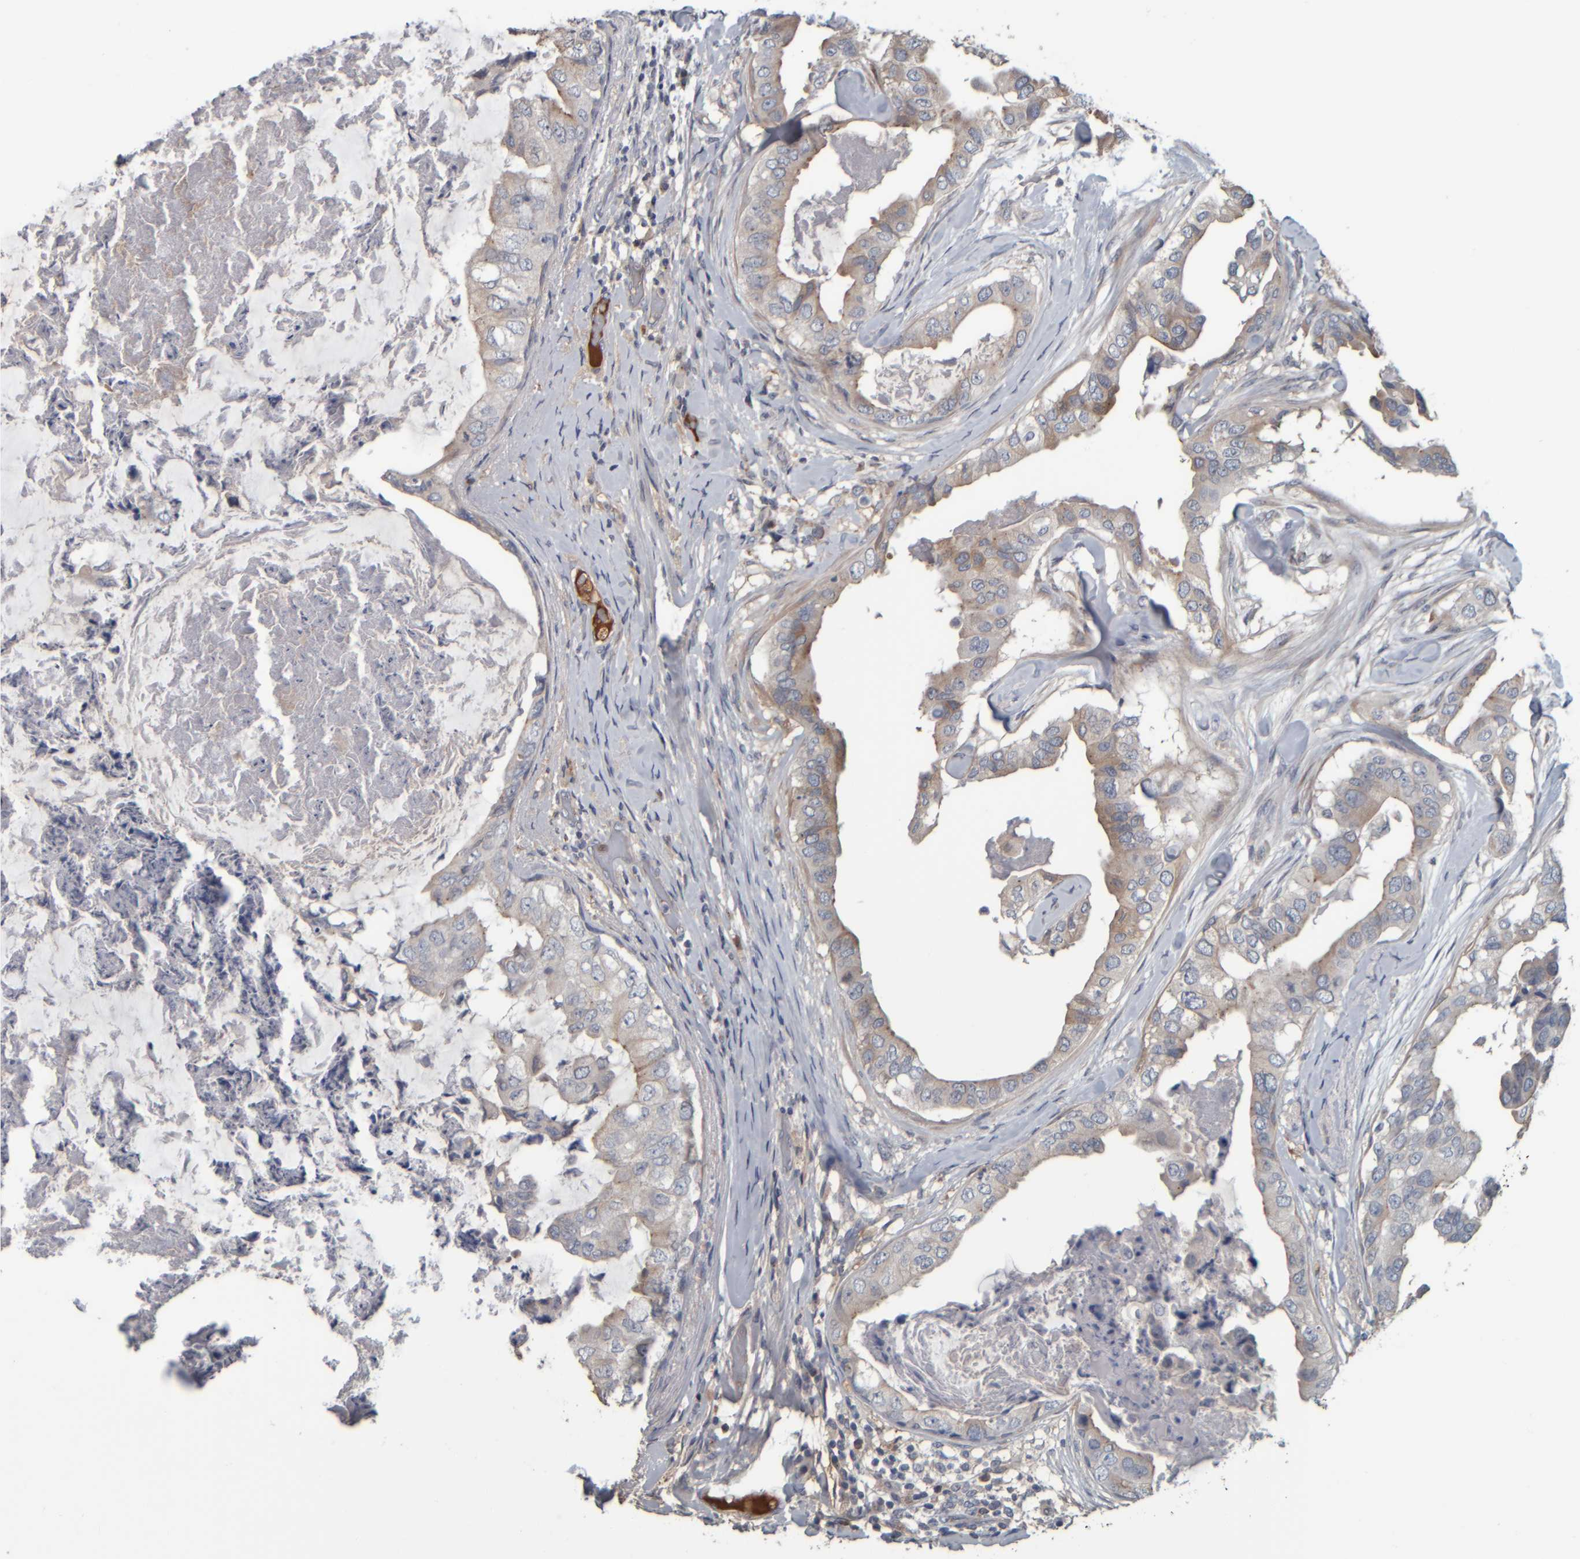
{"staining": {"intensity": "weak", "quantity": "25%-75%", "location": "cytoplasmic/membranous"}, "tissue": "breast cancer", "cell_type": "Tumor cells", "image_type": "cancer", "snomed": [{"axis": "morphology", "description": "Duct carcinoma"}, {"axis": "topography", "description": "Breast"}], "caption": "IHC photomicrograph of neoplastic tissue: invasive ductal carcinoma (breast) stained using IHC shows low levels of weak protein expression localized specifically in the cytoplasmic/membranous of tumor cells, appearing as a cytoplasmic/membranous brown color.", "gene": "CAVIN4", "patient": {"sex": "female", "age": 40}}